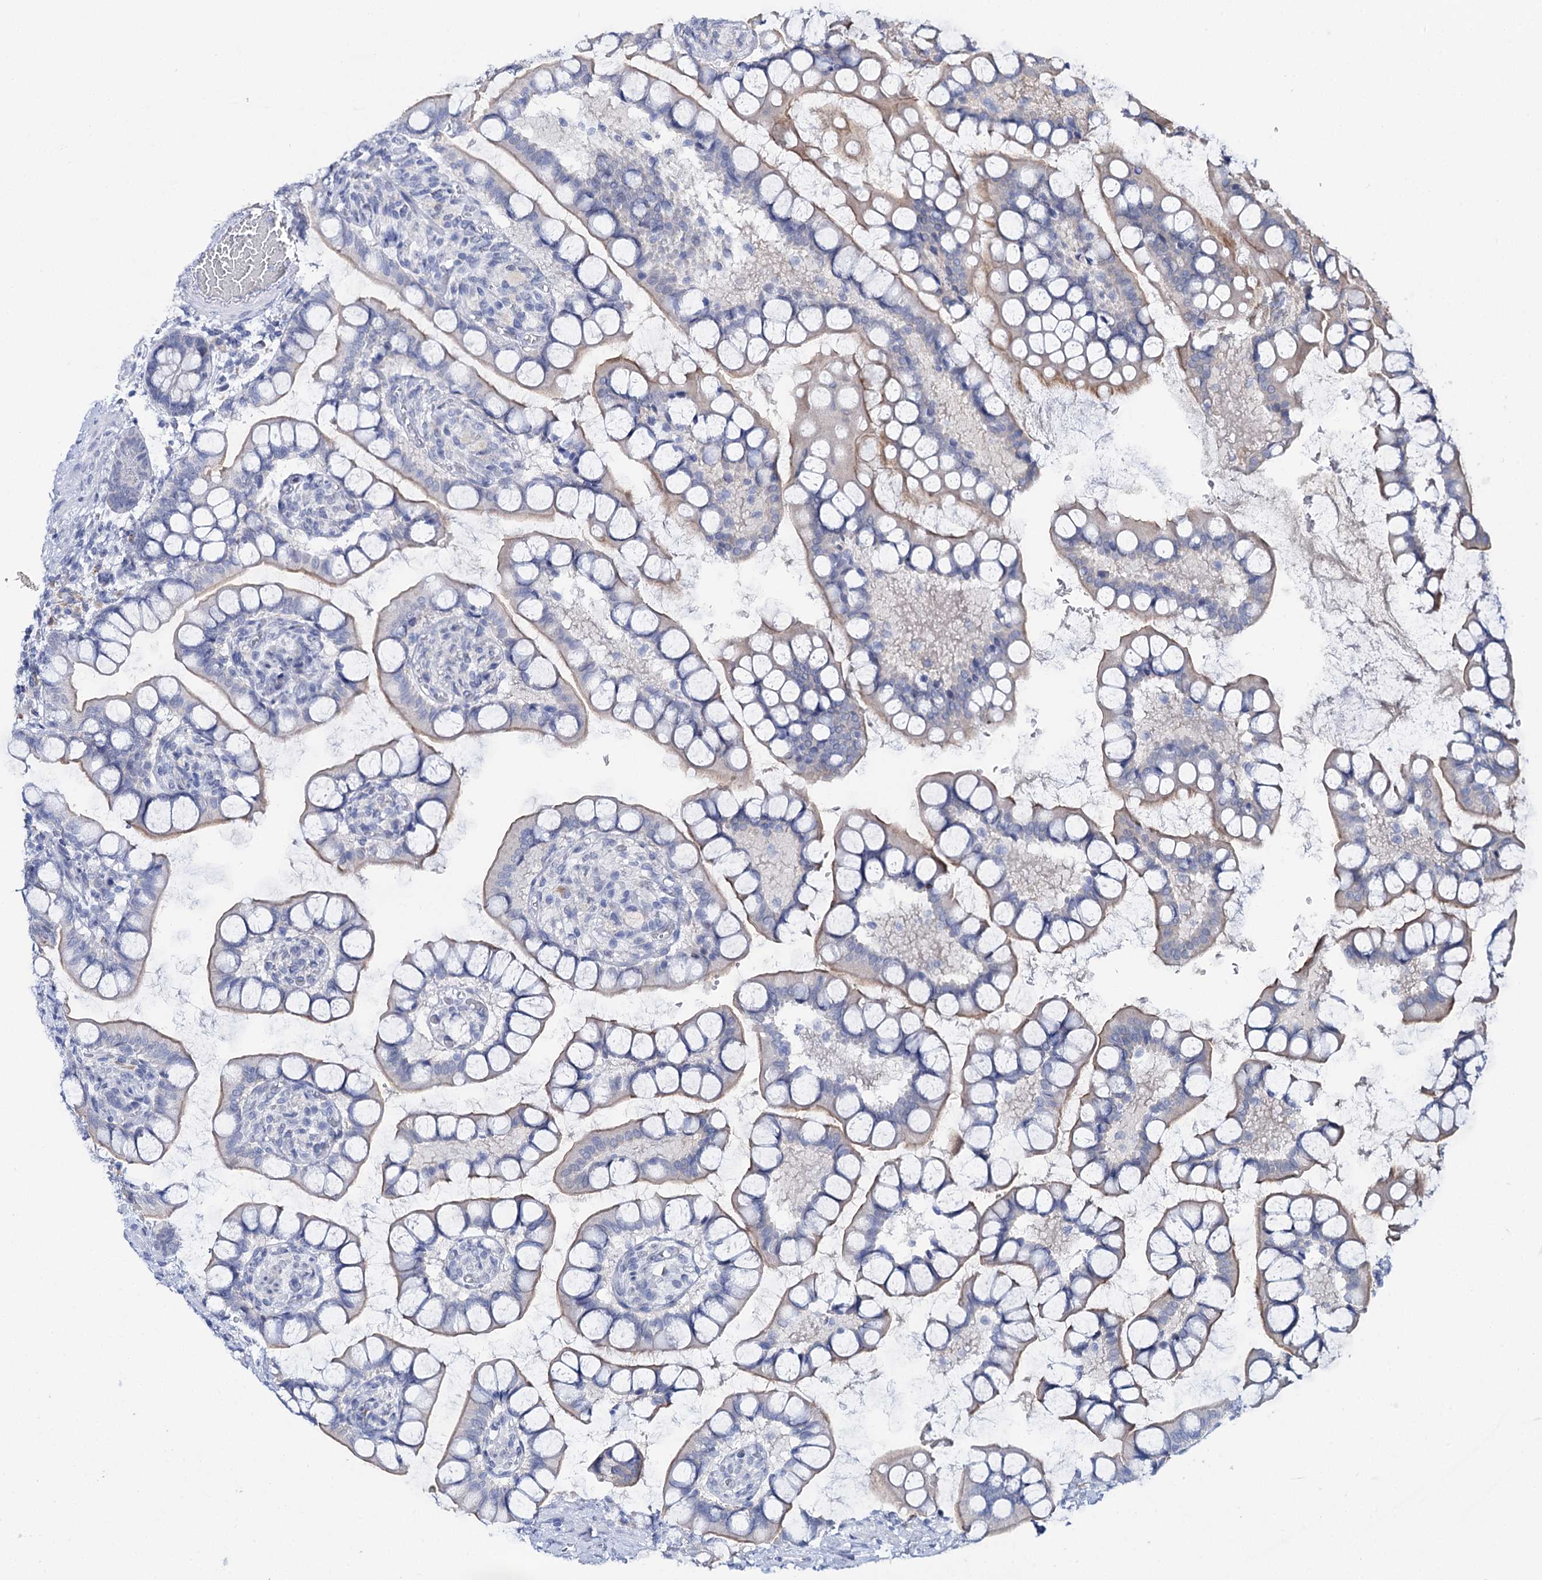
{"staining": {"intensity": "moderate", "quantity": "25%-75%", "location": "cytoplasmic/membranous"}, "tissue": "small intestine", "cell_type": "Glandular cells", "image_type": "normal", "snomed": [{"axis": "morphology", "description": "Normal tissue, NOS"}, {"axis": "topography", "description": "Small intestine"}], "caption": "Approximately 25%-75% of glandular cells in benign human small intestine exhibit moderate cytoplasmic/membranous protein positivity as visualized by brown immunohistochemical staining.", "gene": "SPATS2", "patient": {"sex": "male", "age": 52}}